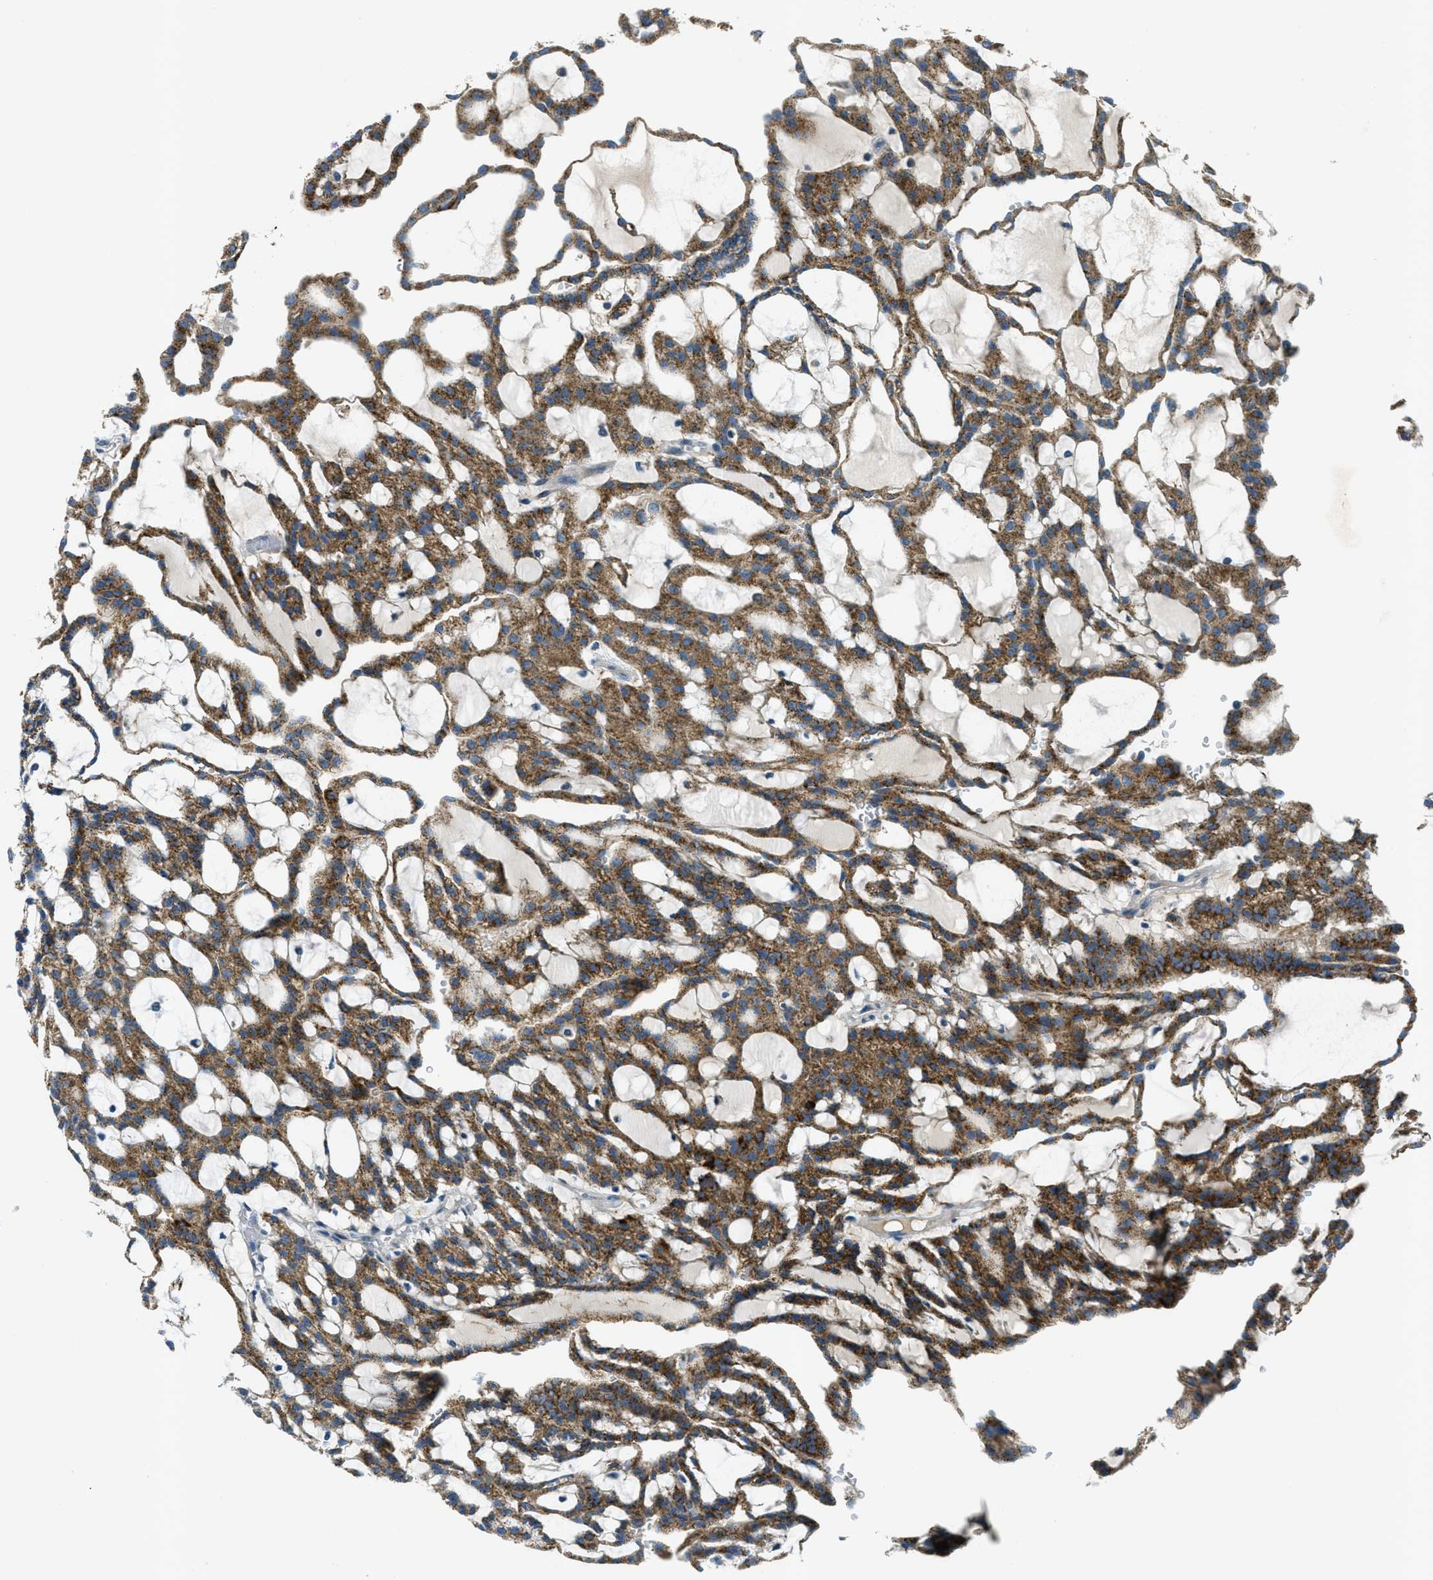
{"staining": {"intensity": "moderate", "quantity": ">75%", "location": "cytoplasmic/membranous"}, "tissue": "renal cancer", "cell_type": "Tumor cells", "image_type": "cancer", "snomed": [{"axis": "morphology", "description": "Adenocarcinoma, NOS"}, {"axis": "topography", "description": "Kidney"}], "caption": "Immunohistochemical staining of human renal cancer (adenocarcinoma) demonstrates moderate cytoplasmic/membranous protein positivity in about >75% of tumor cells.", "gene": "SNX14", "patient": {"sex": "male", "age": 63}}